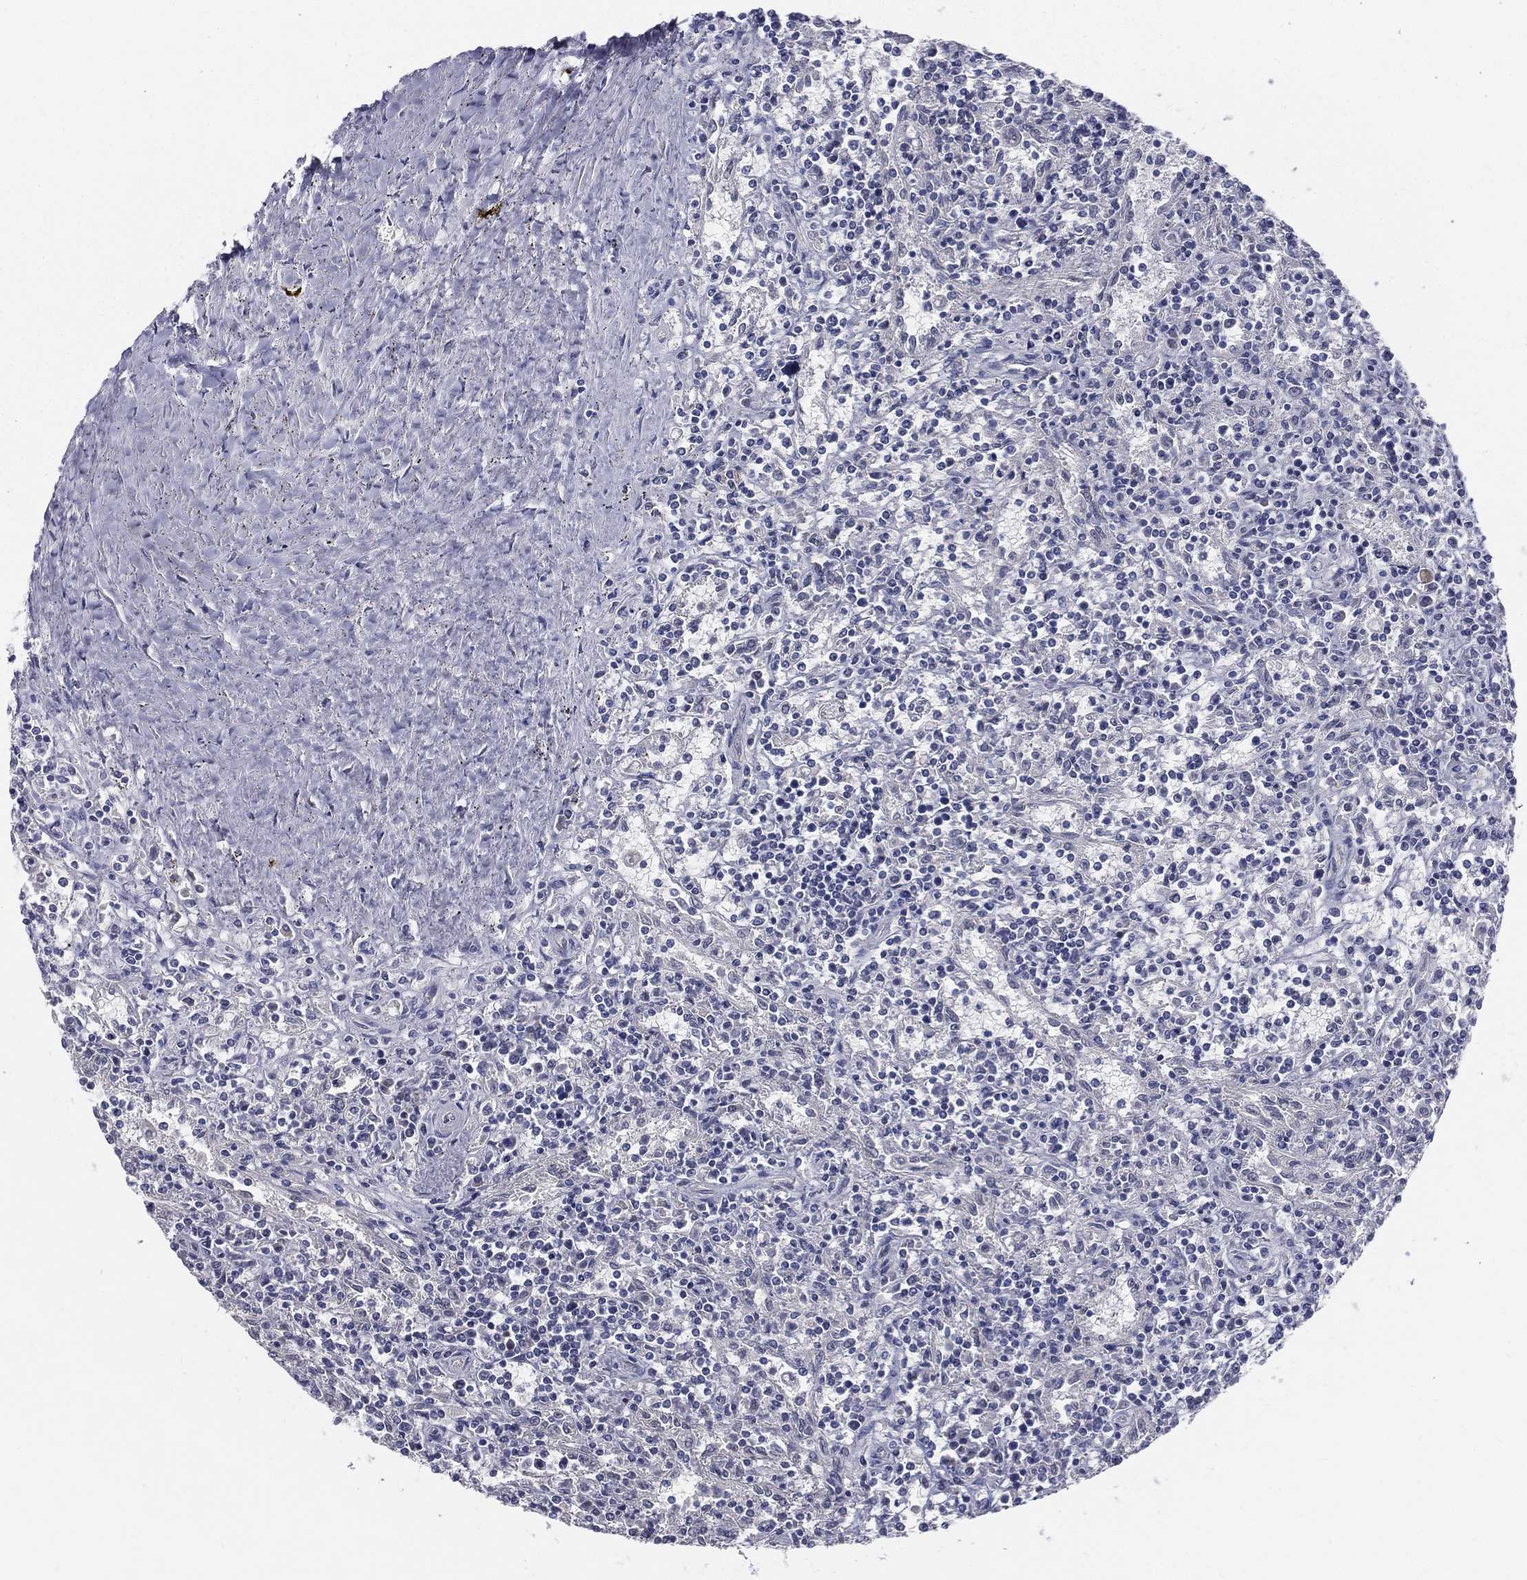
{"staining": {"intensity": "negative", "quantity": "none", "location": "none"}, "tissue": "lymphoma", "cell_type": "Tumor cells", "image_type": "cancer", "snomed": [{"axis": "morphology", "description": "Malignant lymphoma, non-Hodgkin's type, Low grade"}, {"axis": "topography", "description": "Spleen"}], "caption": "This is an immunohistochemistry histopathology image of malignant lymphoma, non-Hodgkin's type (low-grade). There is no staining in tumor cells.", "gene": "LRRC56", "patient": {"sex": "male", "age": 62}}